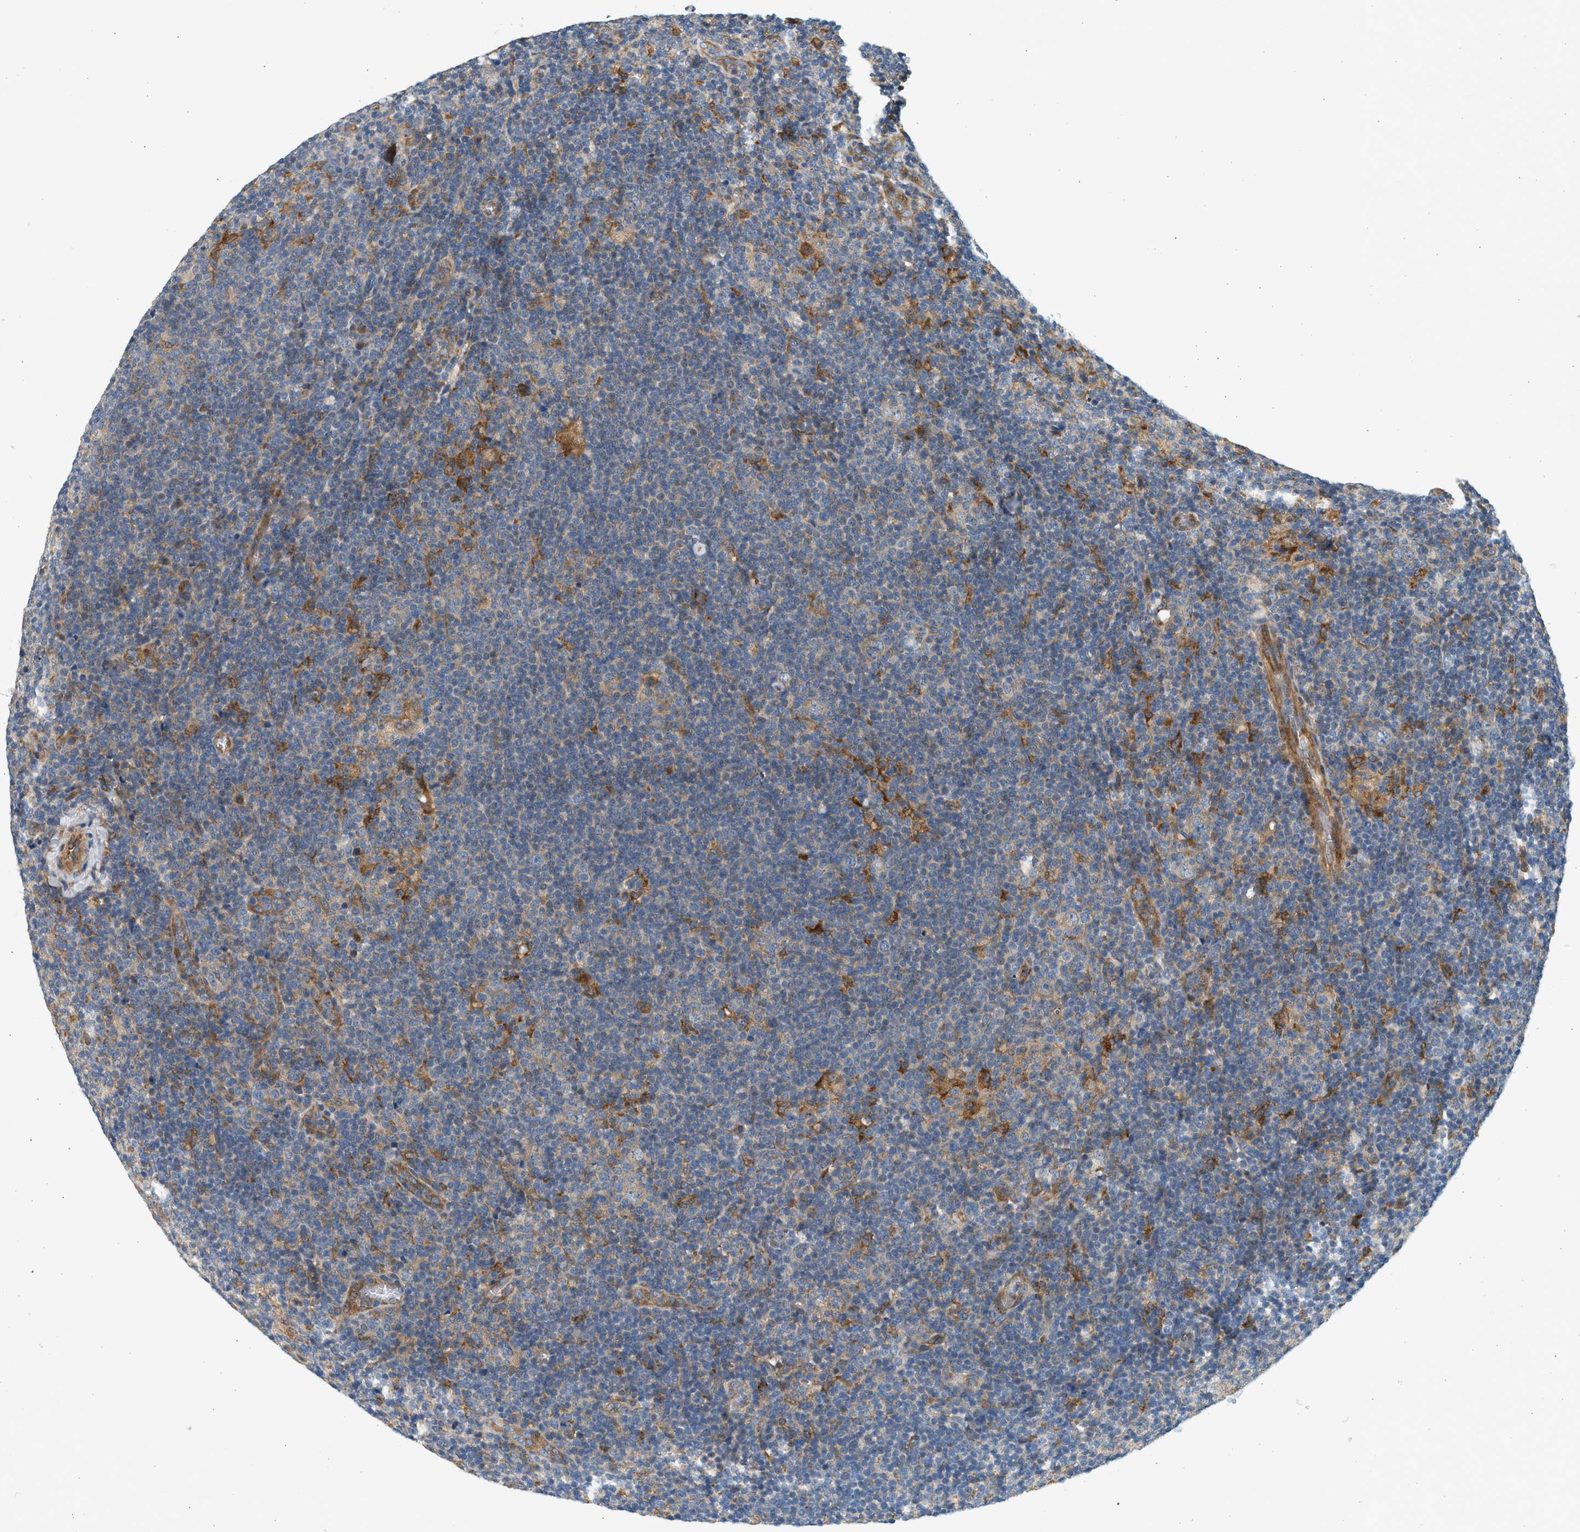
{"staining": {"intensity": "moderate", "quantity": "25%-75%", "location": "cytoplasmic/membranous"}, "tissue": "lymphoma", "cell_type": "Tumor cells", "image_type": "cancer", "snomed": [{"axis": "morphology", "description": "Hodgkin's disease, NOS"}, {"axis": "topography", "description": "Lymph node"}], "caption": "IHC micrograph of neoplastic tissue: lymphoma stained using immunohistochemistry demonstrates medium levels of moderate protein expression localized specifically in the cytoplasmic/membranous of tumor cells, appearing as a cytoplasmic/membranous brown color.", "gene": "KDELR2", "patient": {"sex": "female", "age": 57}}